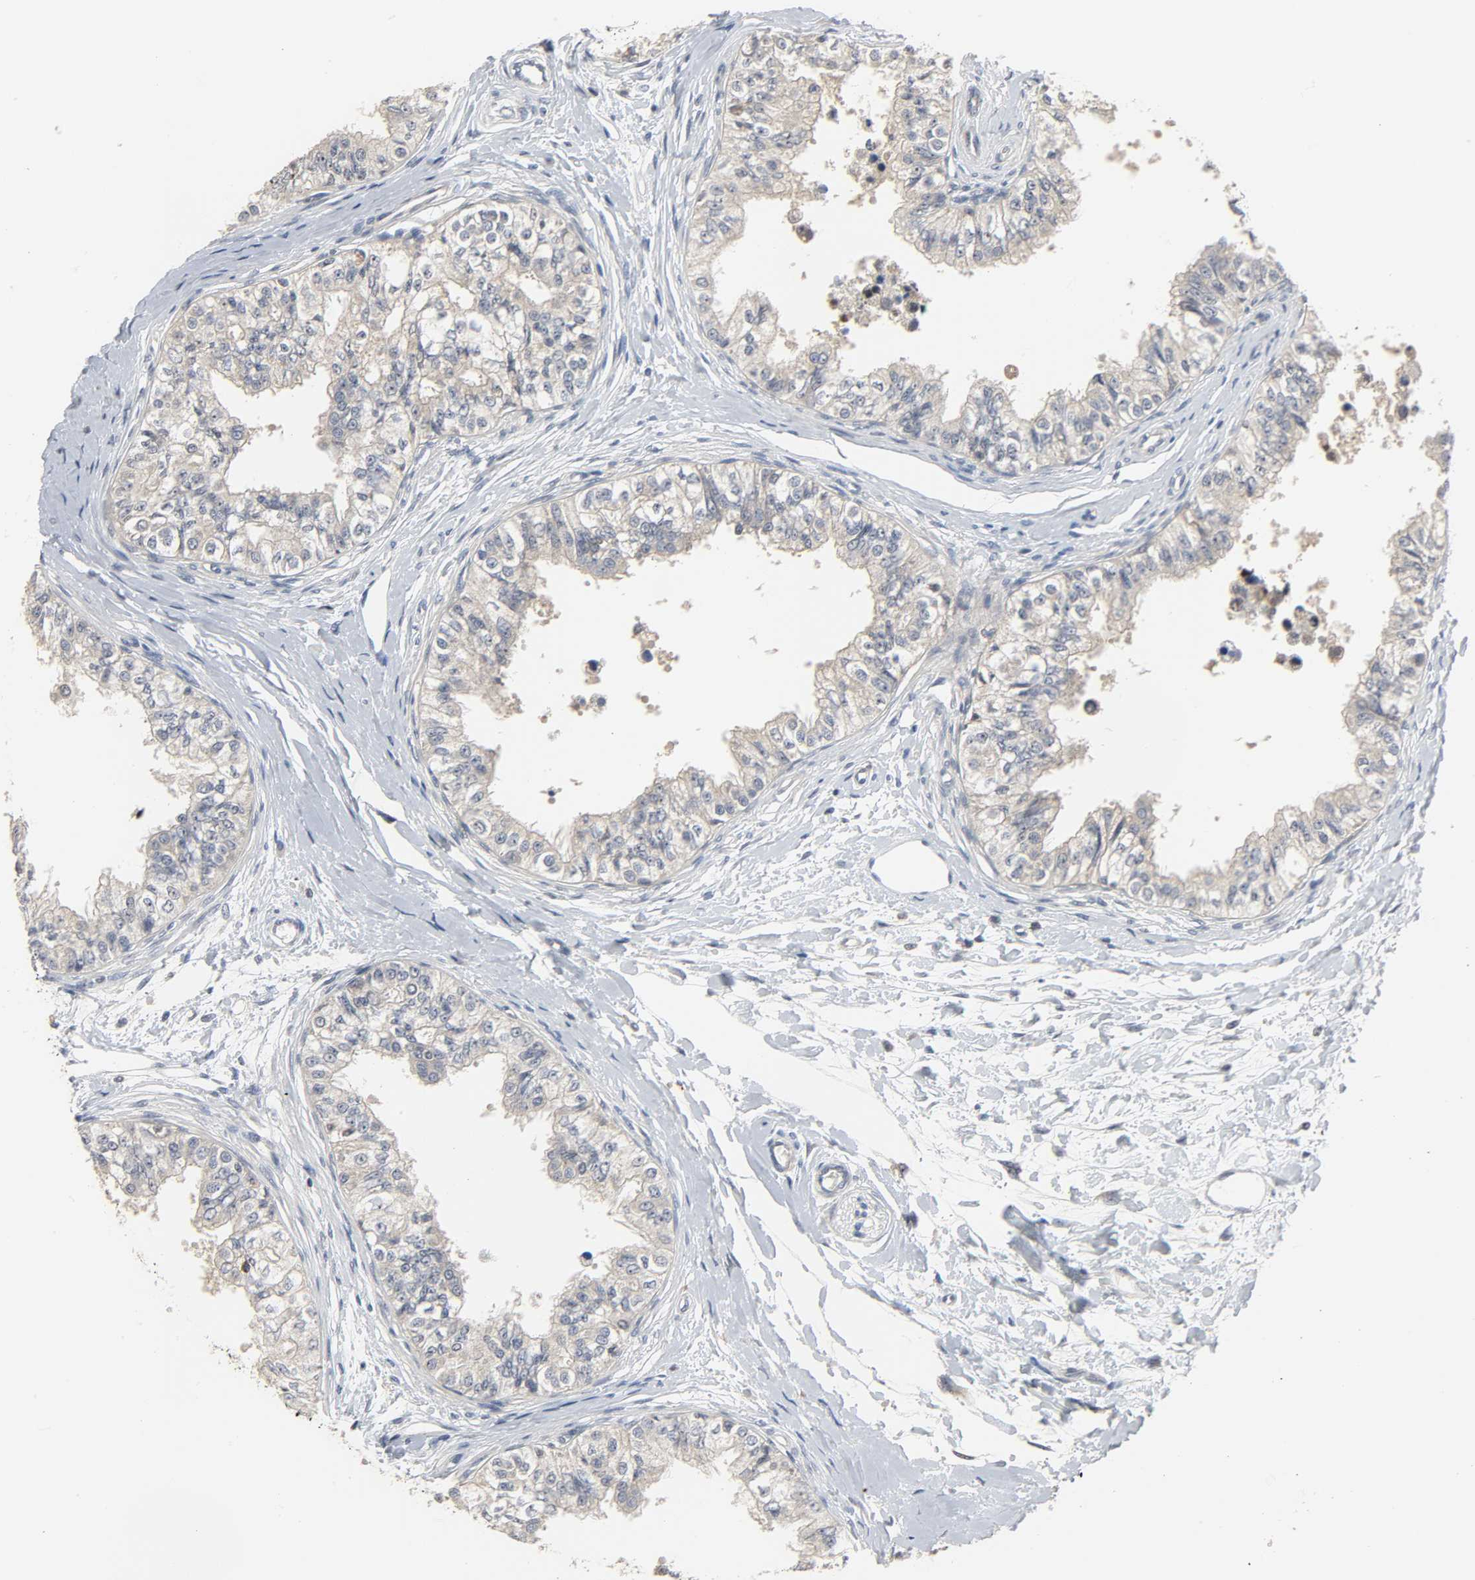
{"staining": {"intensity": "moderate", "quantity": ">75%", "location": "cytoplasmic/membranous"}, "tissue": "epididymis", "cell_type": "Glandular cells", "image_type": "normal", "snomed": [{"axis": "morphology", "description": "Normal tissue, NOS"}, {"axis": "morphology", "description": "Adenocarcinoma, metastatic, NOS"}, {"axis": "topography", "description": "Testis"}, {"axis": "topography", "description": "Epididymis"}], "caption": "Moderate cytoplasmic/membranous protein expression is identified in approximately >75% of glandular cells in epididymis. Using DAB (3,3'-diaminobenzidine) (brown) and hematoxylin (blue) stains, captured at high magnification using brightfield microscopy.", "gene": "PLEKHA2", "patient": {"sex": "male", "age": 26}}